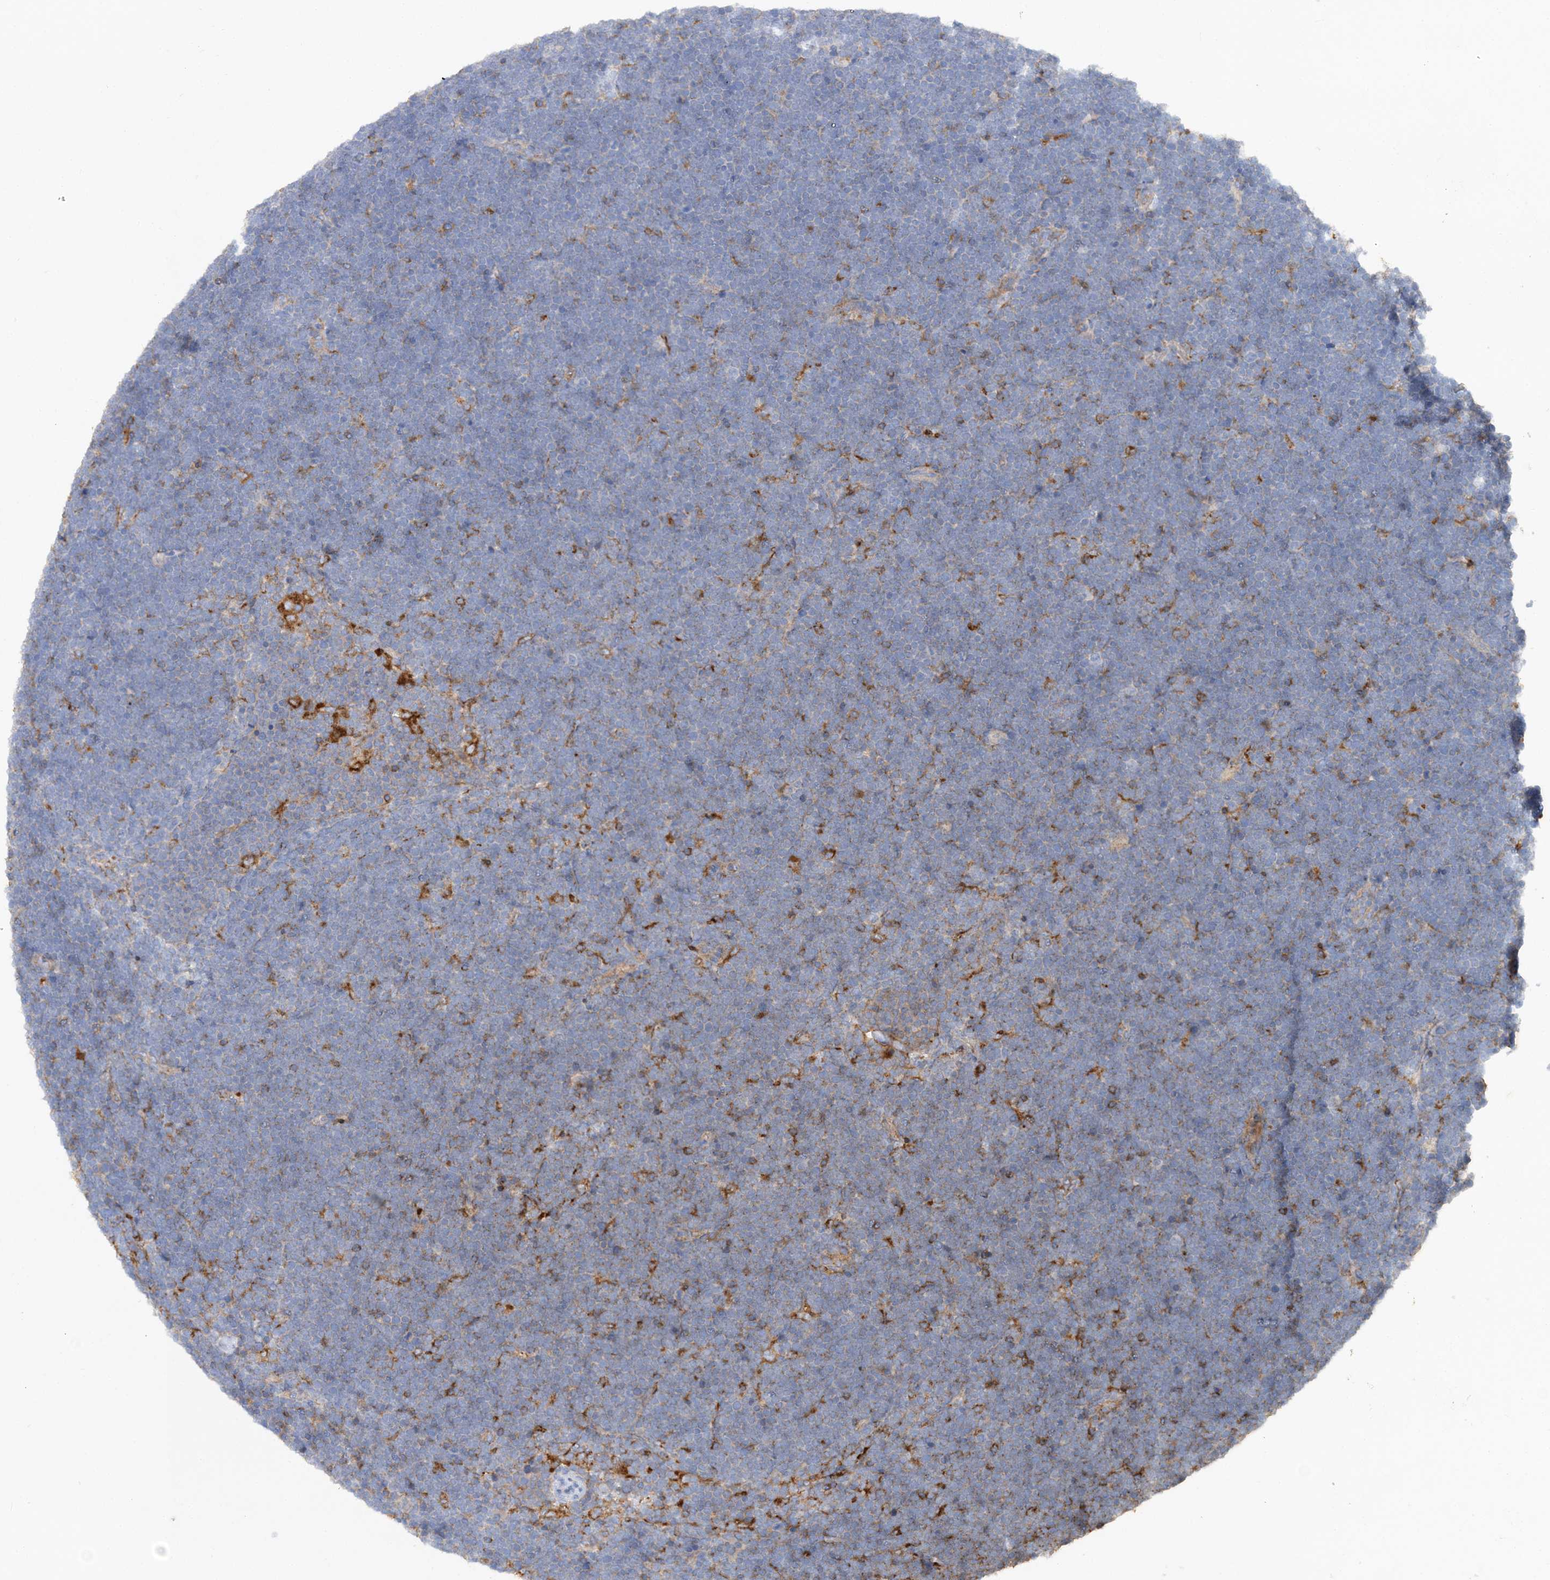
{"staining": {"intensity": "negative", "quantity": "none", "location": "none"}, "tissue": "lymphoma", "cell_type": "Tumor cells", "image_type": "cancer", "snomed": [{"axis": "morphology", "description": "Malignant lymphoma, non-Hodgkin's type, High grade"}, {"axis": "topography", "description": "Lymph node"}], "caption": "Tumor cells are negative for protein expression in human lymphoma.", "gene": "GRINA", "patient": {"sex": "male", "age": 13}}